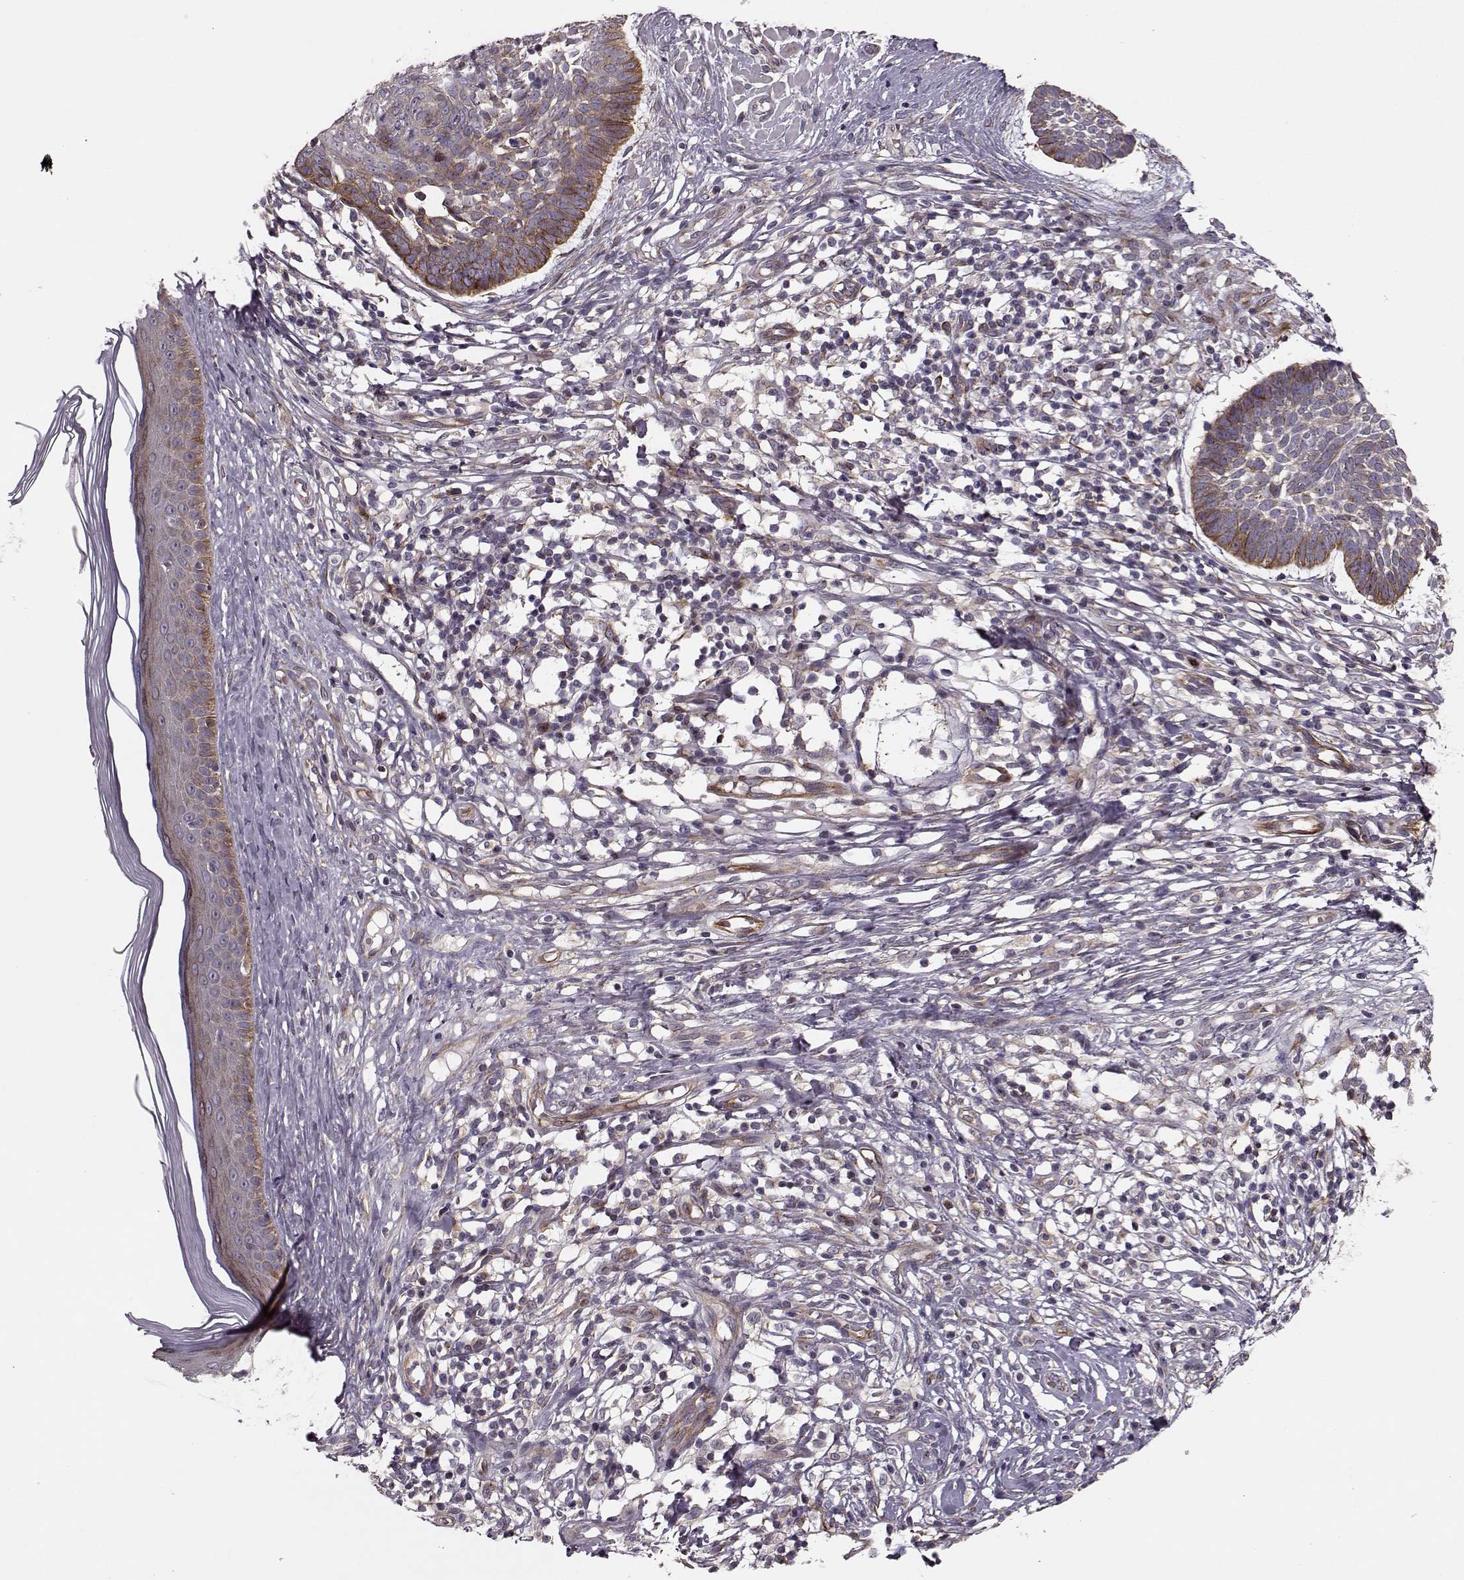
{"staining": {"intensity": "moderate", "quantity": "<25%", "location": "cytoplasmic/membranous"}, "tissue": "skin cancer", "cell_type": "Tumor cells", "image_type": "cancer", "snomed": [{"axis": "morphology", "description": "Basal cell carcinoma"}, {"axis": "topography", "description": "Skin"}], "caption": "This is a photomicrograph of immunohistochemistry (IHC) staining of skin basal cell carcinoma, which shows moderate positivity in the cytoplasmic/membranous of tumor cells.", "gene": "MTR", "patient": {"sex": "male", "age": 85}}